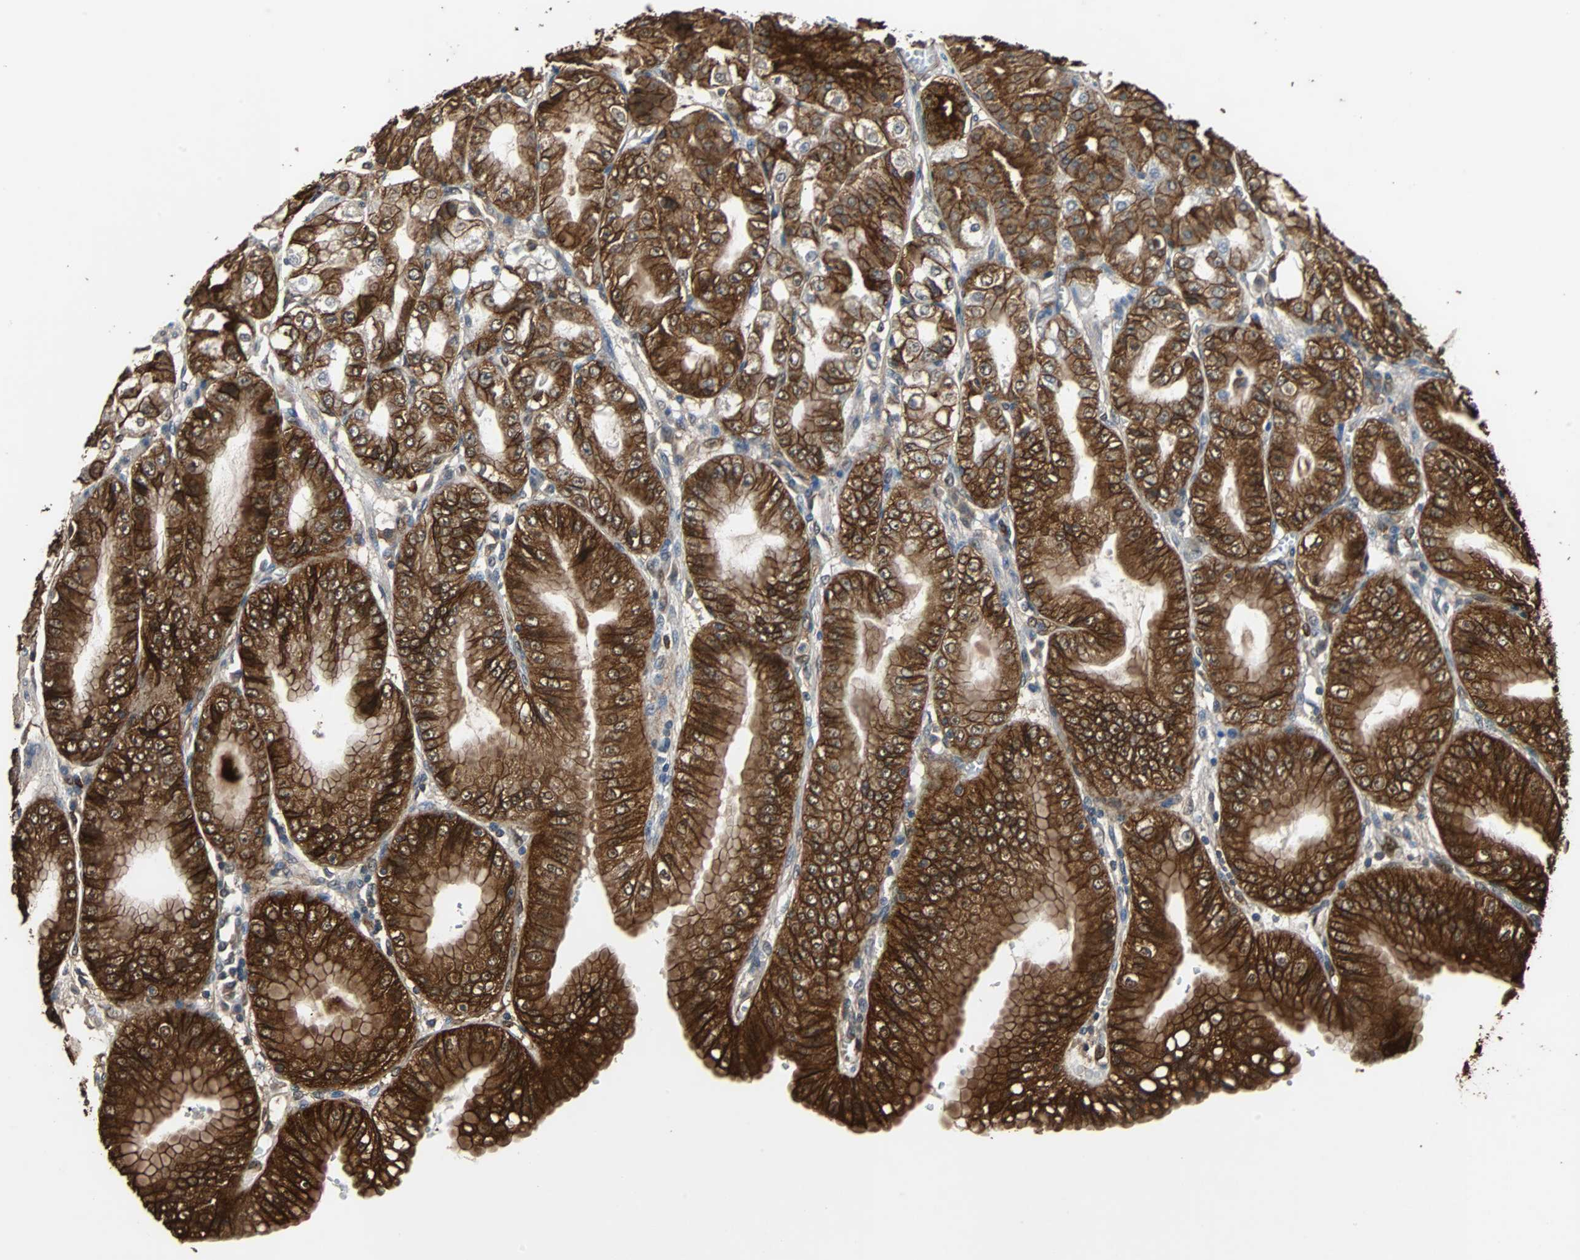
{"staining": {"intensity": "strong", "quantity": ">75%", "location": "cytoplasmic/membranous"}, "tissue": "stomach", "cell_type": "Glandular cells", "image_type": "normal", "snomed": [{"axis": "morphology", "description": "Normal tissue, NOS"}, {"axis": "topography", "description": "Stomach, lower"}], "caption": "A brown stain shows strong cytoplasmic/membranous expression of a protein in glandular cells of unremarkable human stomach. The protein of interest is stained brown, and the nuclei are stained in blue (DAB IHC with brightfield microscopy, high magnification).", "gene": "NDRG1", "patient": {"sex": "male", "age": 71}}